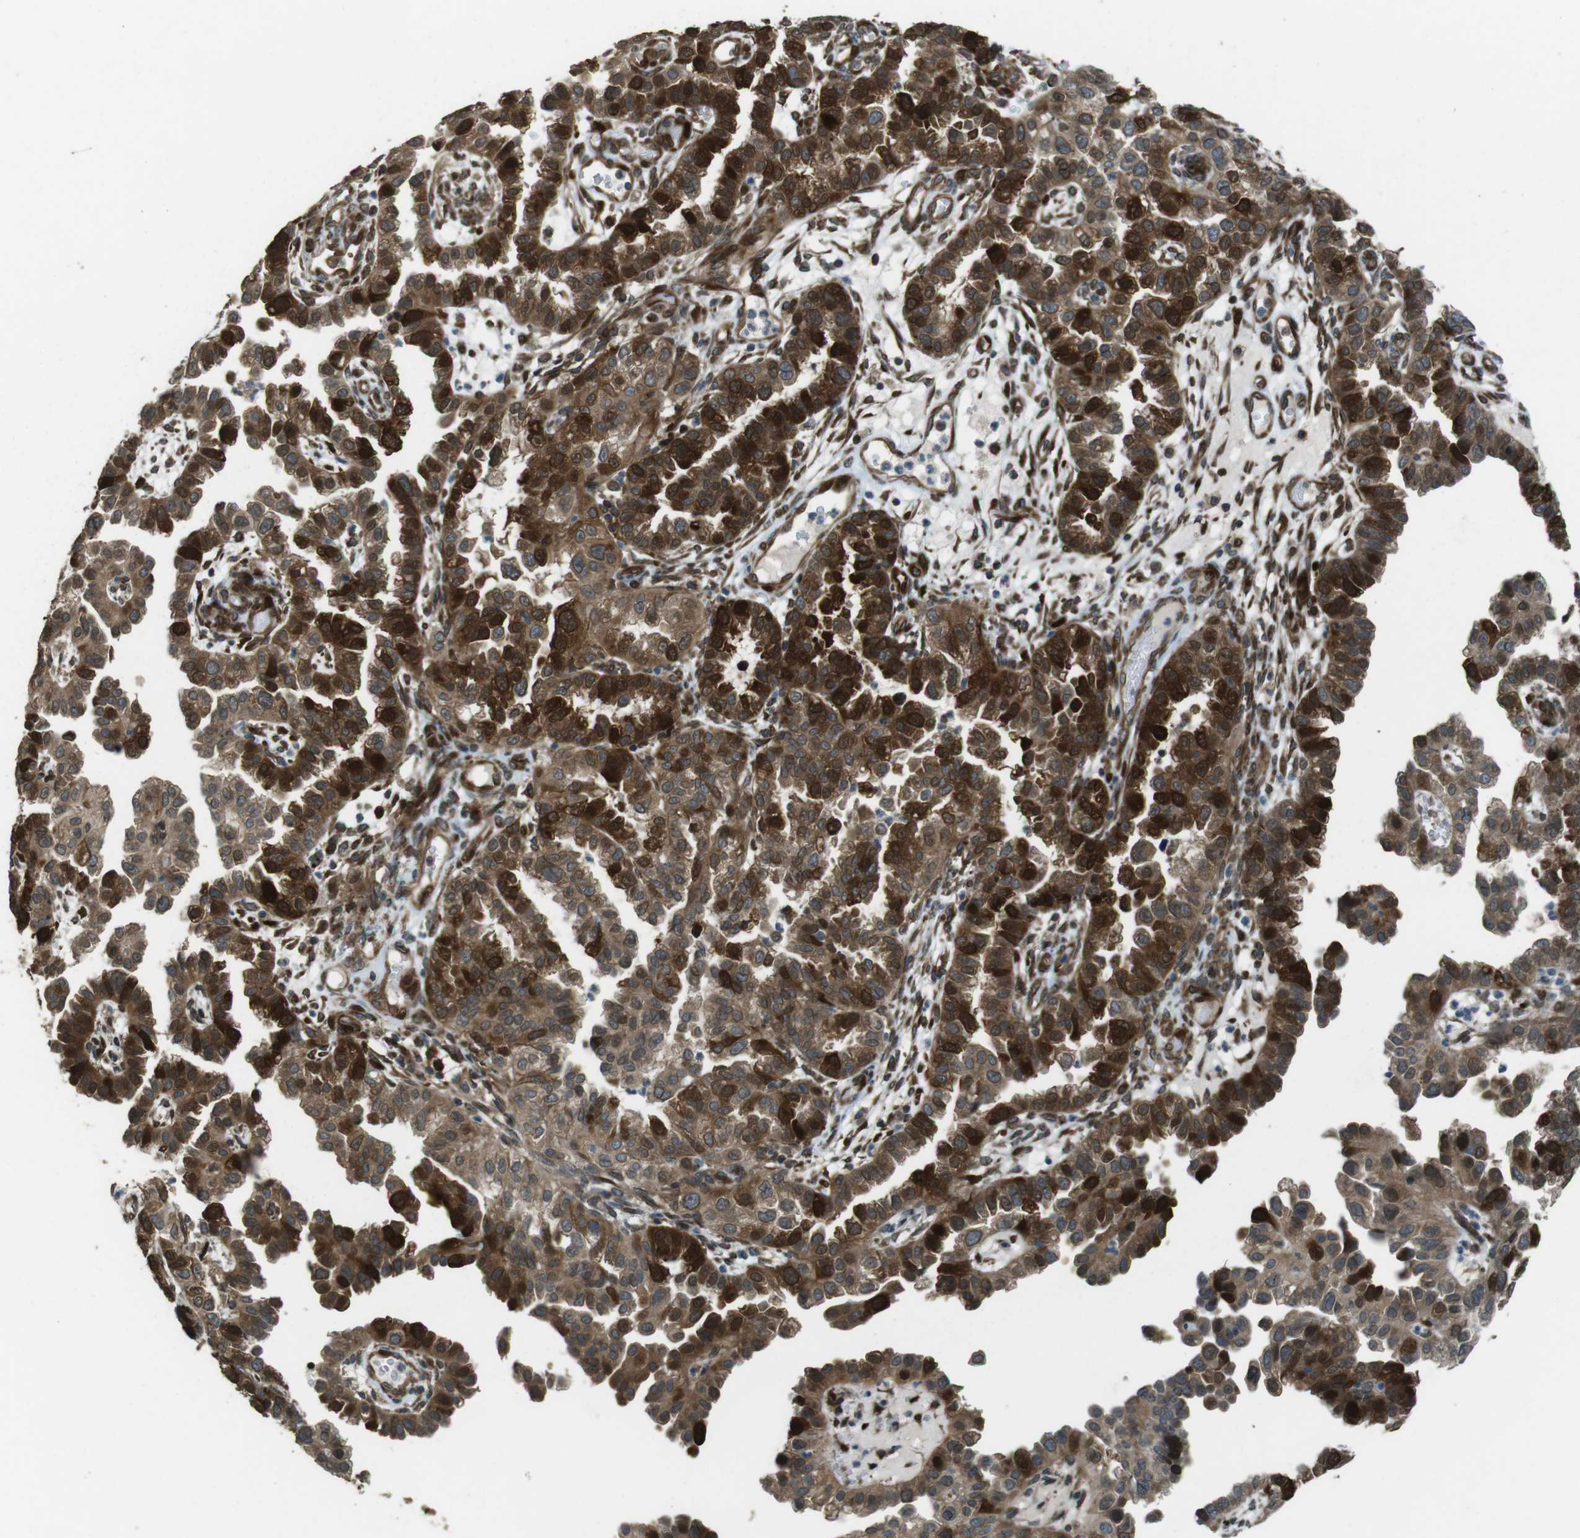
{"staining": {"intensity": "strong", "quantity": ">75%", "location": "cytoplasmic/membranous,nuclear"}, "tissue": "endometrial cancer", "cell_type": "Tumor cells", "image_type": "cancer", "snomed": [{"axis": "morphology", "description": "Adenocarcinoma, NOS"}, {"axis": "topography", "description": "Endometrium"}], "caption": "Immunohistochemical staining of human endometrial adenocarcinoma reveals high levels of strong cytoplasmic/membranous and nuclear positivity in approximately >75% of tumor cells.", "gene": "ZNF330", "patient": {"sex": "female", "age": 85}}